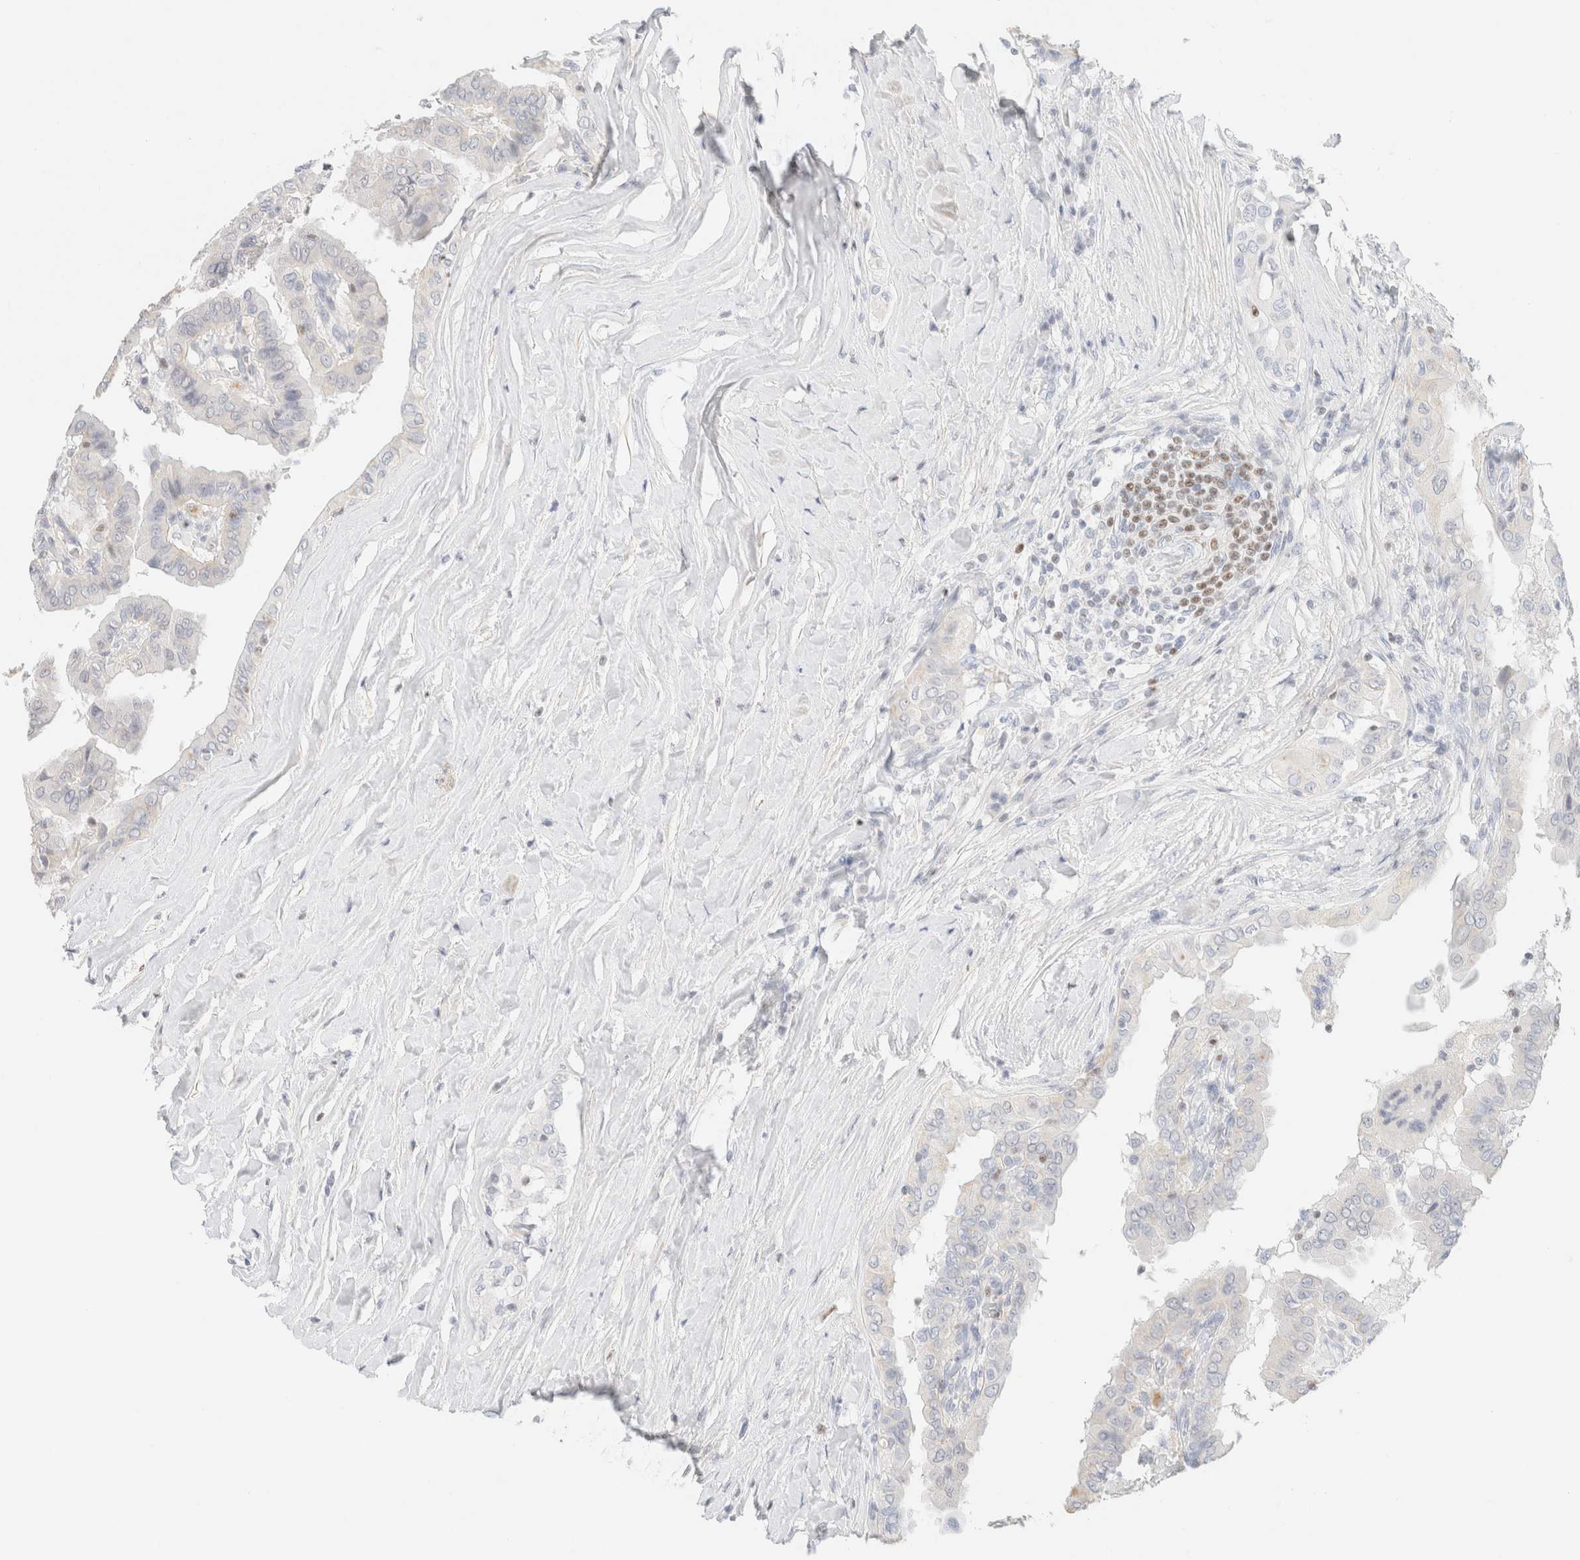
{"staining": {"intensity": "negative", "quantity": "none", "location": "none"}, "tissue": "thyroid cancer", "cell_type": "Tumor cells", "image_type": "cancer", "snomed": [{"axis": "morphology", "description": "Papillary adenocarcinoma, NOS"}, {"axis": "topography", "description": "Thyroid gland"}], "caption": "Immunohistochemistry (IHC) micrograph of neoplastic tissue: thyroid papillary adenocarcinoma stained with DAB exhibits no significant protein positivity in tumor cells.", "gene": "IKZF3", "patient": {"sex": "male", "age": 33}}